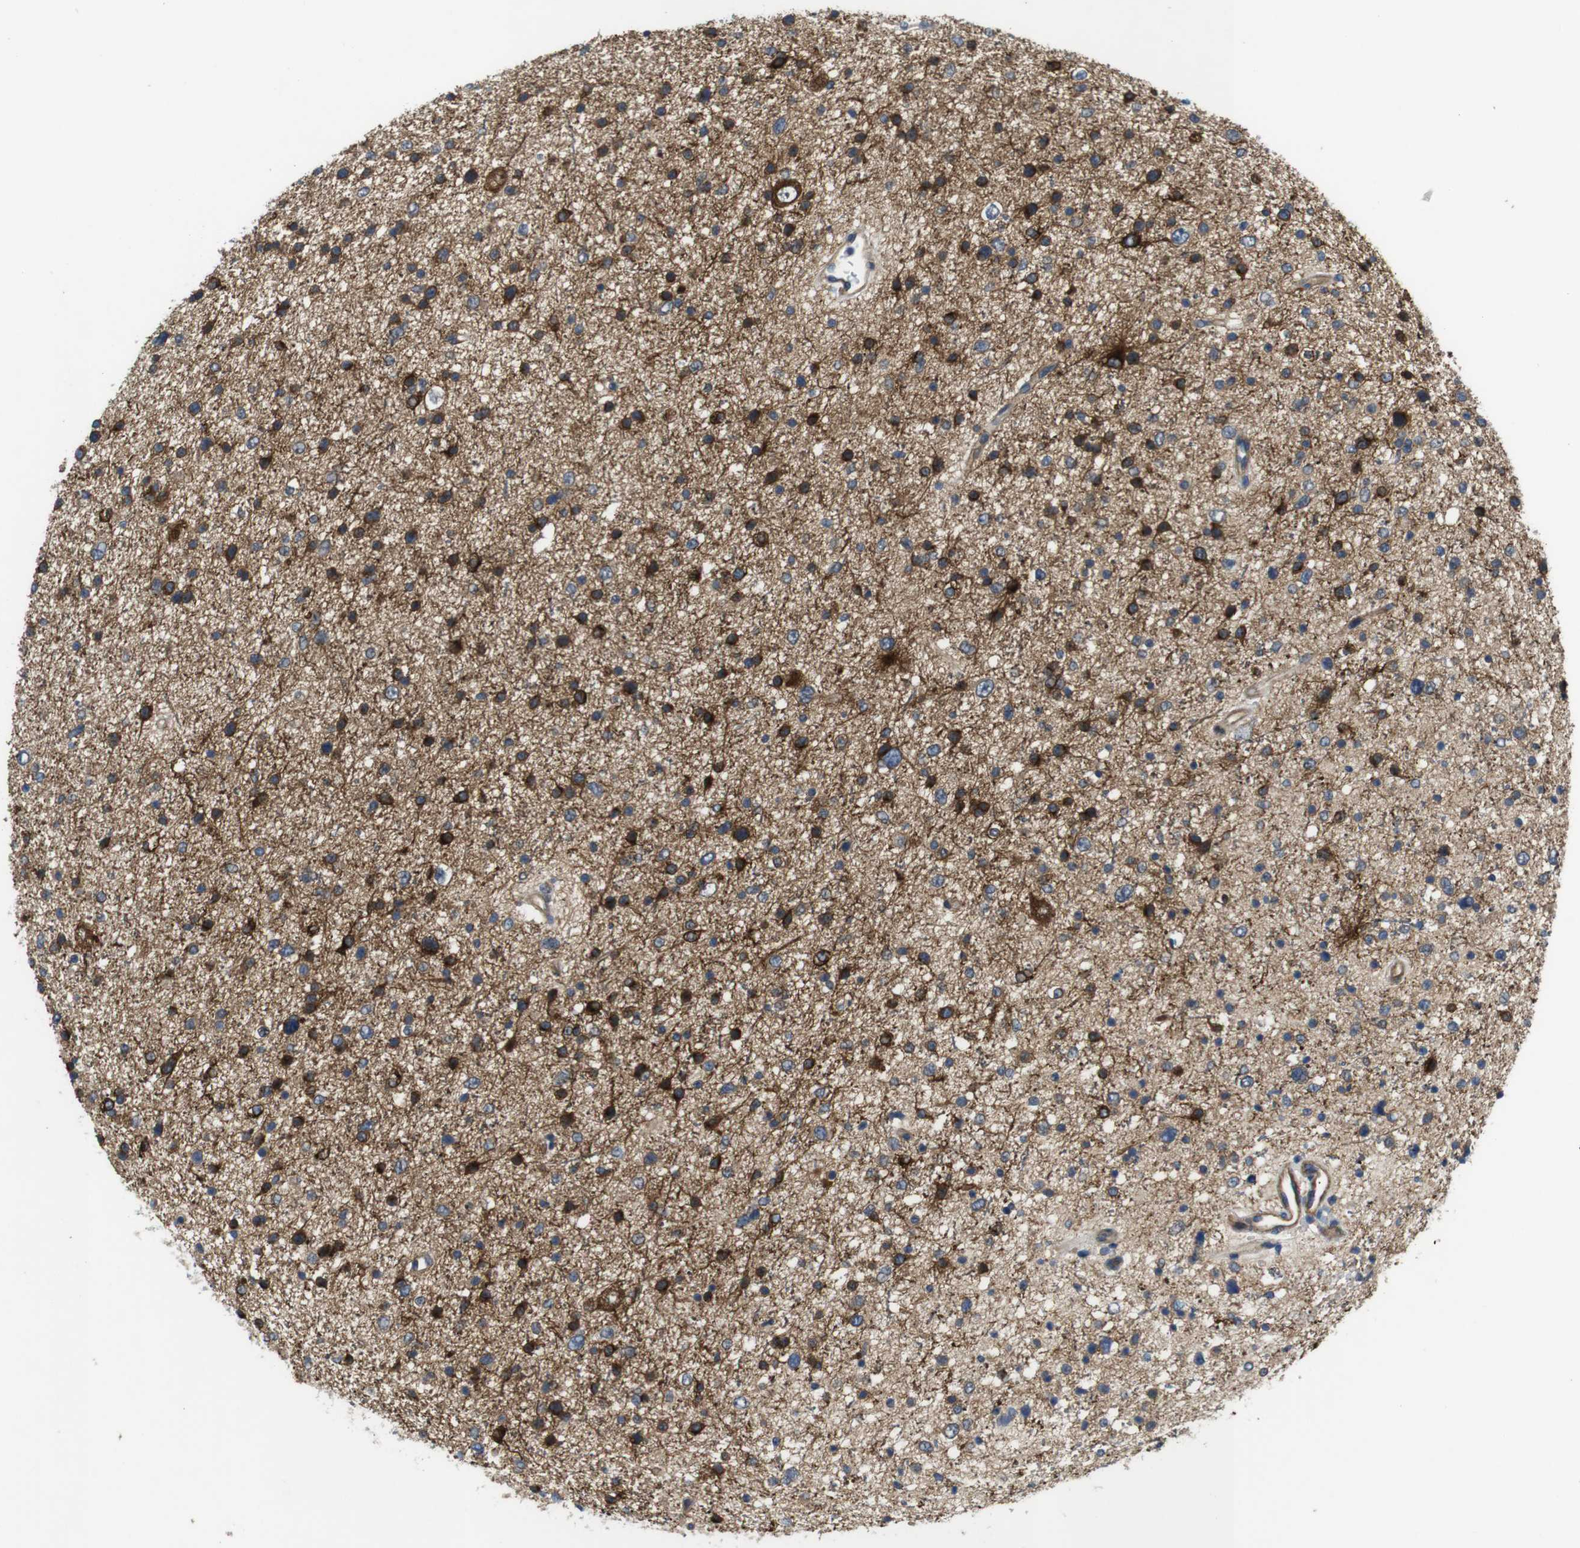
{"staining": {"intensity": "strong", "quantity": "25%-75%", "location": "cytoplasmic/membranous"}, "tissue": "glioma", "cell_type": "Tumor cells", "image_type": "cancer", "snomed": [{"axis": "morphology", "description": "Glioma, malignant, Low grade"}, {"axis": "topography", "description": "Brain"}], "caption": "An IHC micrograph of neoplastic tissue is shown. Protein staining in brown highlights strong cytoplasmic/membranous positivity in glioma within tumor cells. The staining was performed using DAB (3,3'-diaminobenzidine), with brown indicating positive protein expression. Nuclei are stained blue with hematoxylin.", "gene": "DCLK1", "patient": {"sex": "female", "age": 37}}